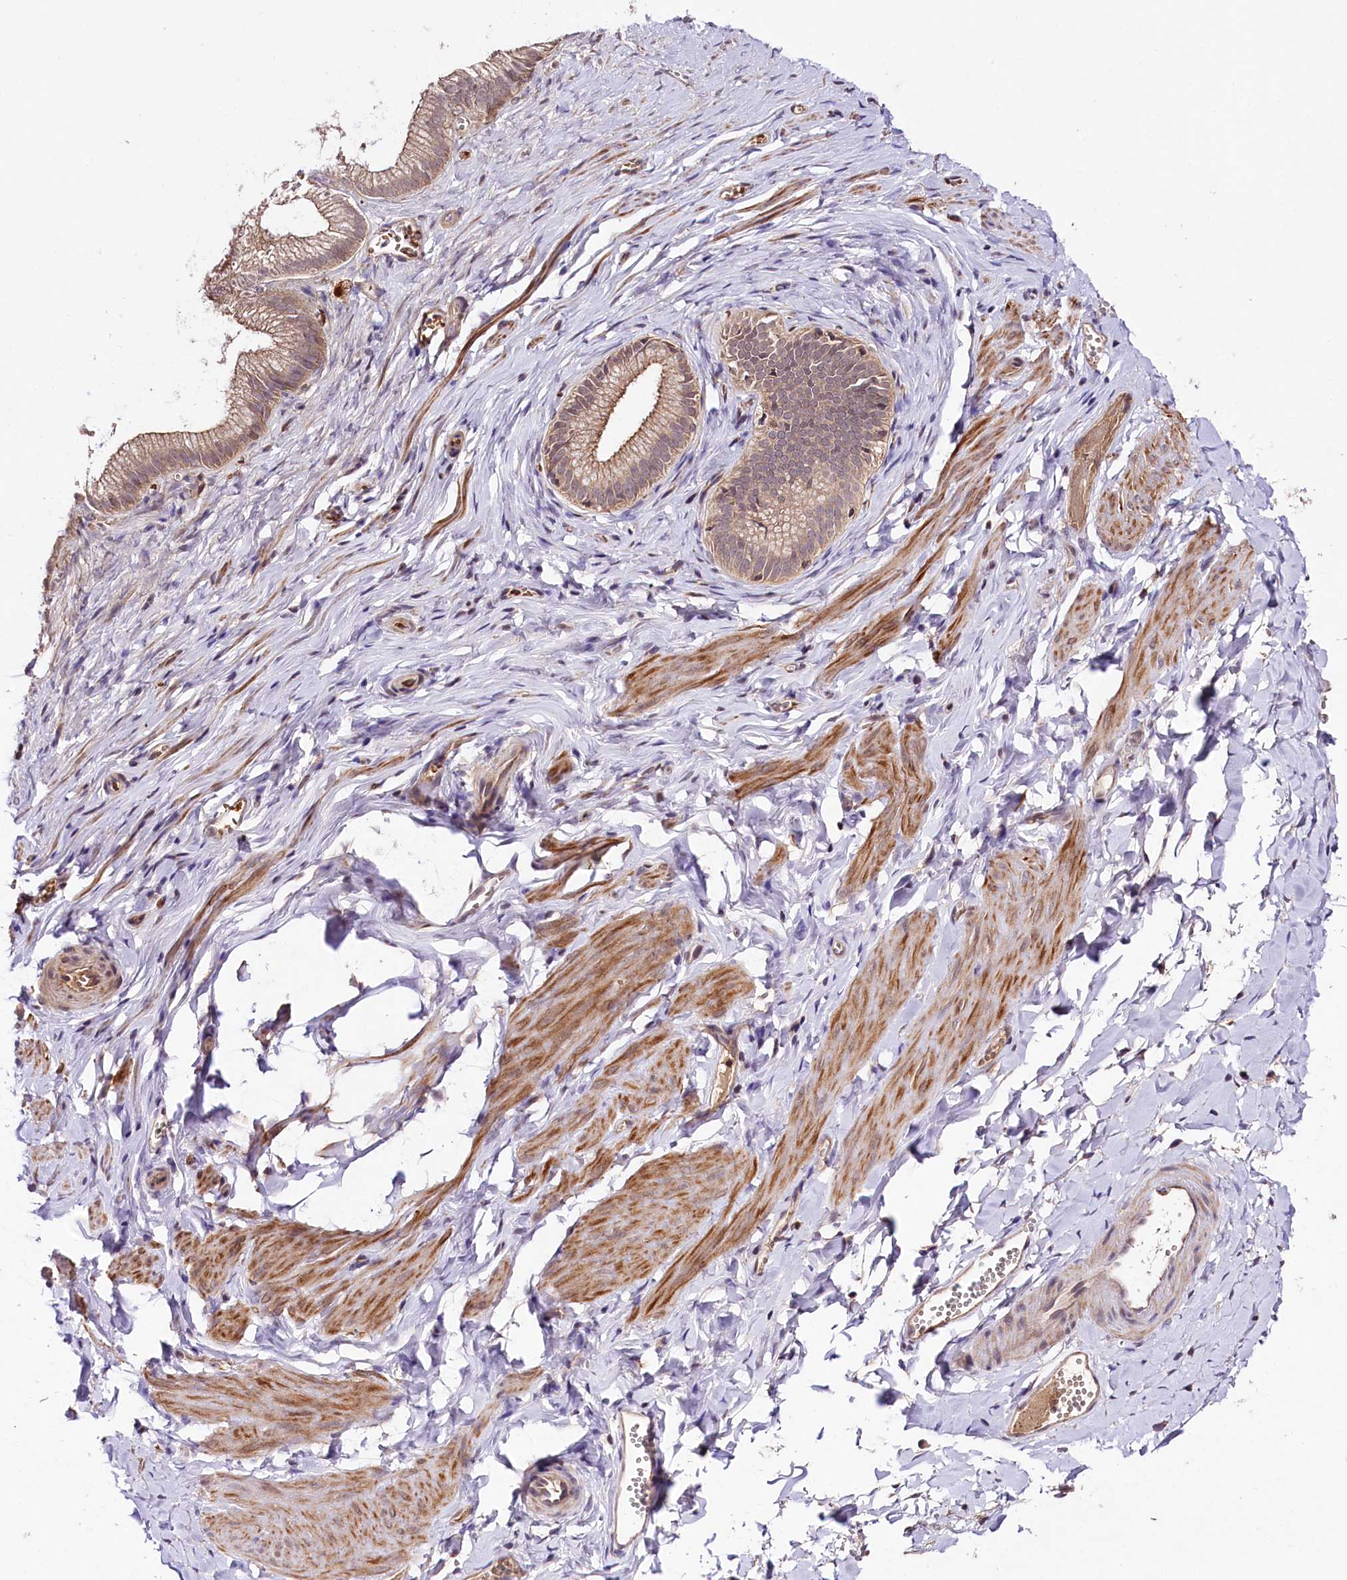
{"staining": {"intensity": "moderate", "quantity": "<25%", "location": "cytoplasmic/membranous"}, "tissue": "adipose tissue", "cell_type": "Adipocytes", "image_type": "normal", "snomed": [{"axis": "morphology", "description": "Normal tissue, NOS"}, {"axis": "topography", "description": "Gallbladder"}, {"axis": "topography", "description": "Peripheral nerve tissue"}], "caption": "This photomicrograph displays immunohistochemistry (IHC) staining of unremarkable human adipose tissue, with low moderate cytoplasmic/membranous positivity in approximately <25% of adipocytes.", "gene": "TAFAZZIN", "patient": {"sex": "male", "age": 38}}